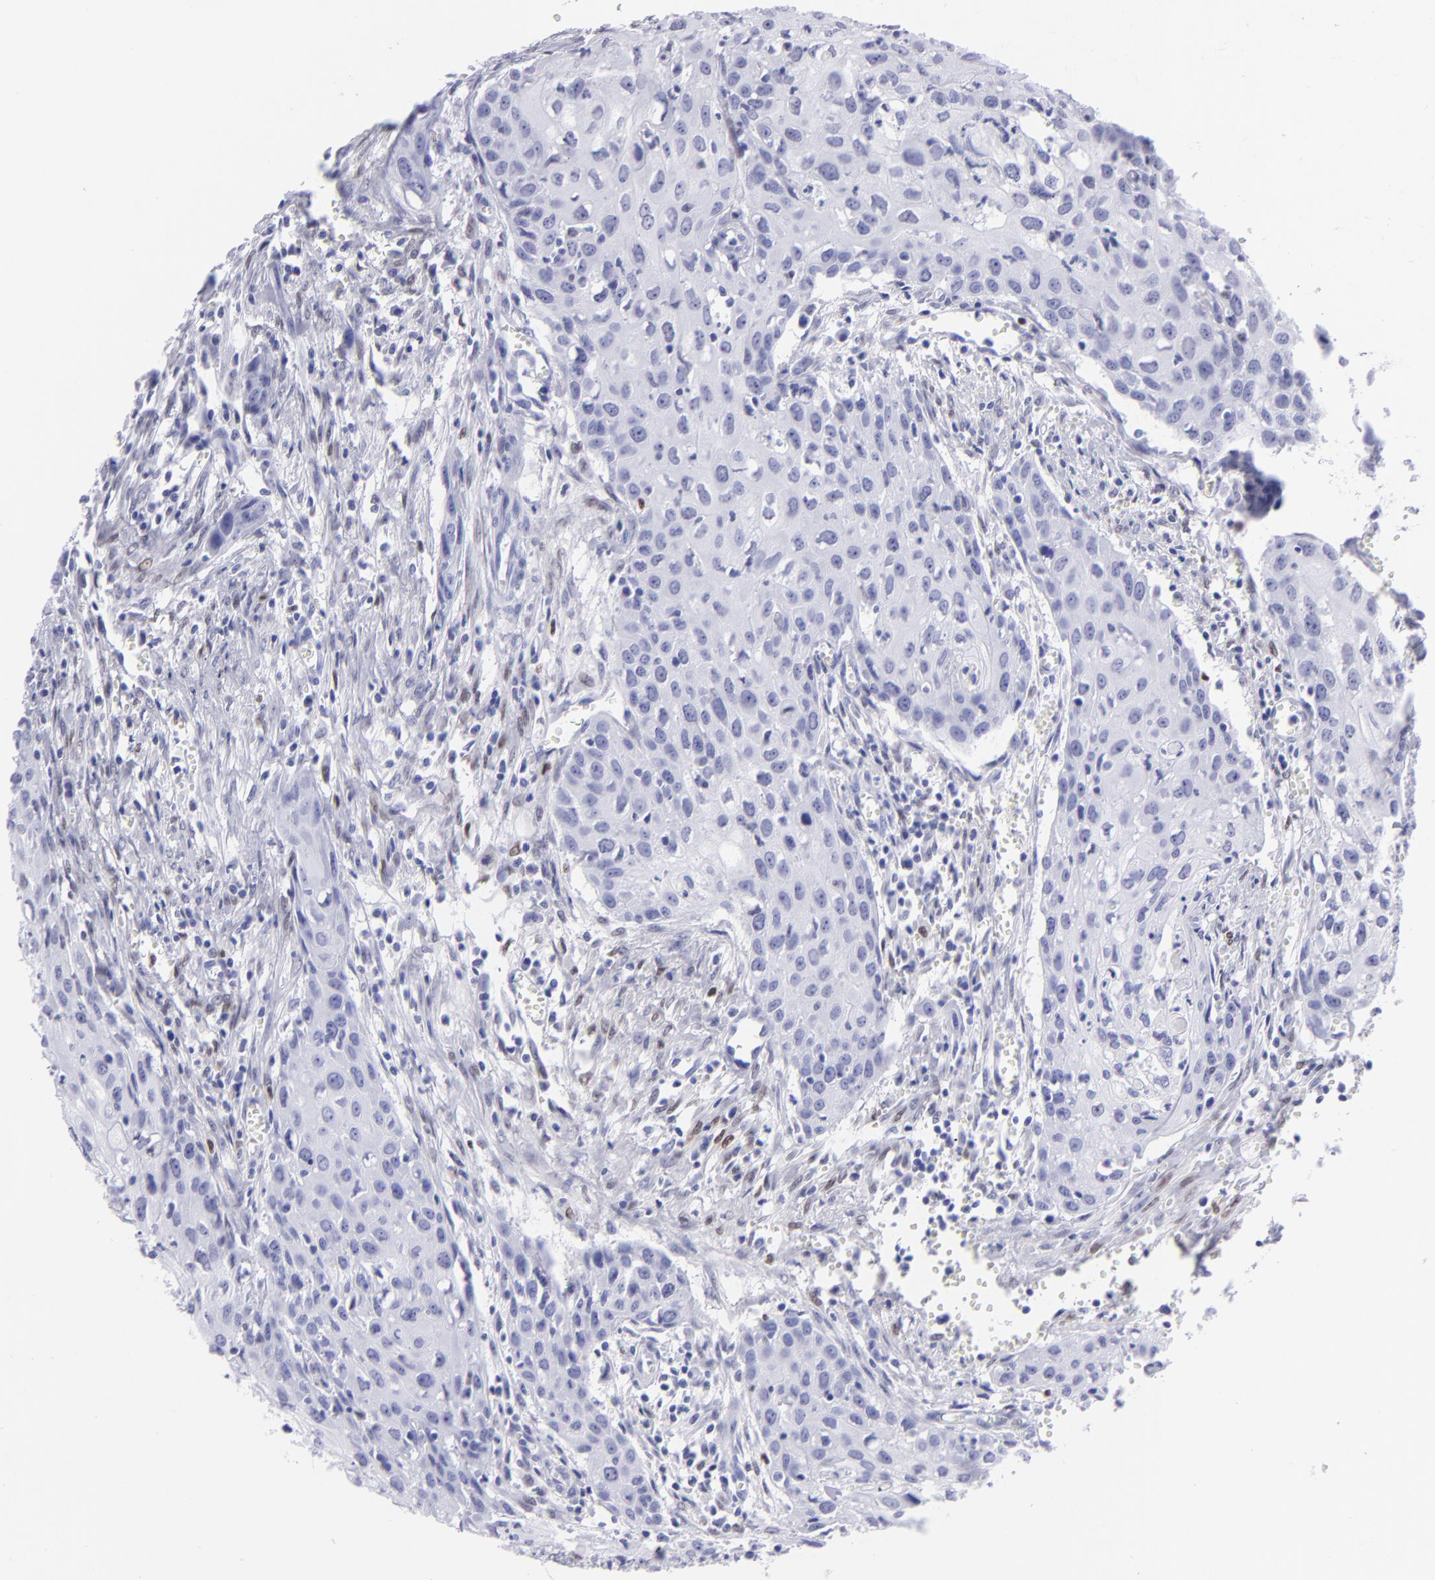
{"staining": {"intensity": "negative", "quantity": "none", "location": "none"}, "tissue": "urothelial cancer", "cell_type": "Tumor cells", "image_type": "cancer", "snomed": [{"axis": "morphology", "description": "Urothelial carcinoma, High grade"}, {"axis": "topography", "description": "Urinary bladder"}], "caption": "Immunohistochemical staining of high-grade urothelial carcinoma displays no significant expression in tumor cells. Nuclei are stained in blue.", "gene": "MITF", "patient": {"sex": "male", "age": 54}}